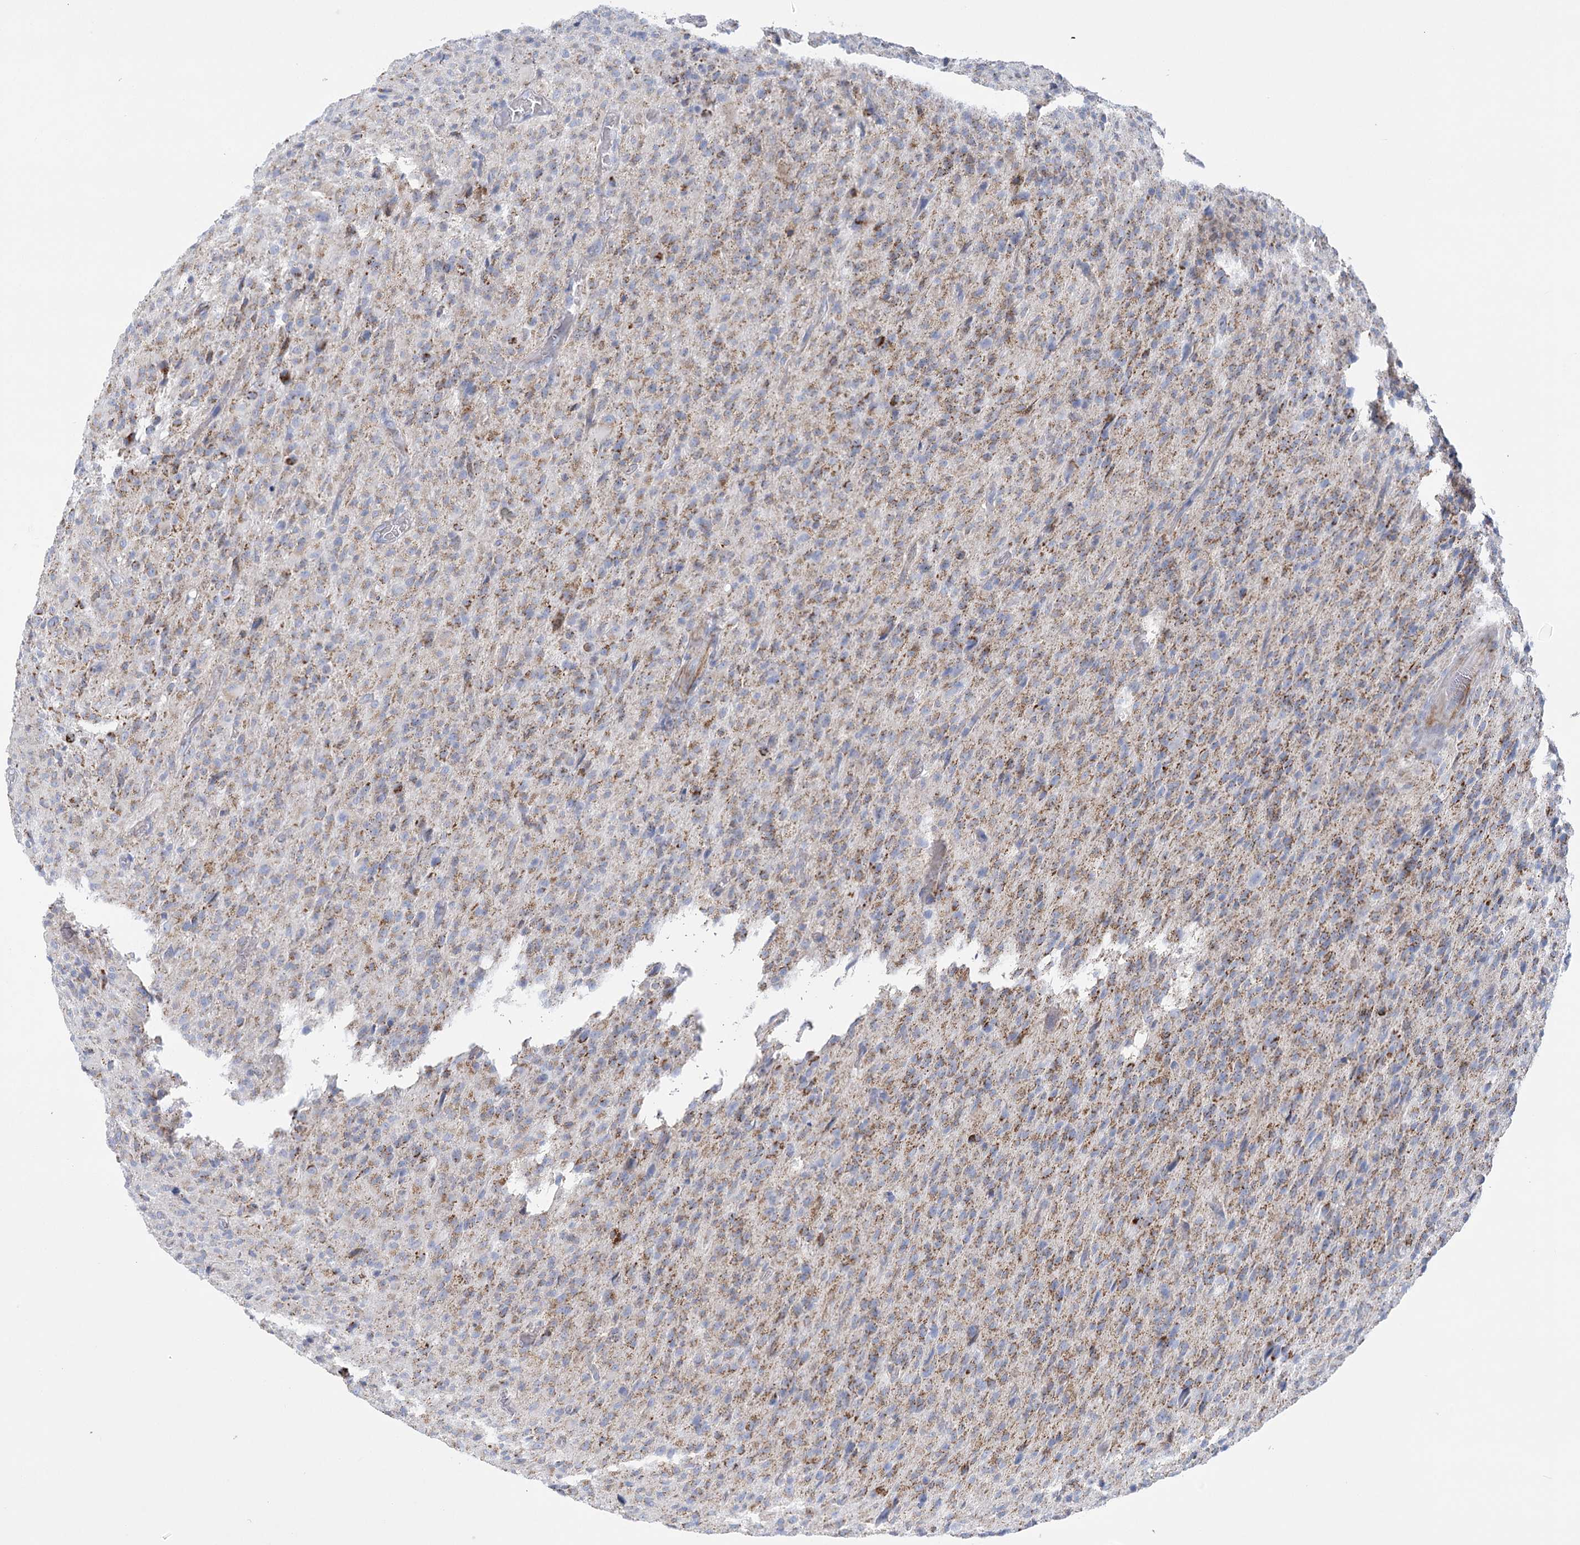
{"staining": {"intensity": "moderate", "quantity": "25%-75%", "location": "cytoplasmic/membranous"}, "tissue": "glioma", "cell_type": "Tumor cells", "image_type": "cancer", "snomed": [{"axis": "morphology", "description": "Glioma, malignant, High grade"}, {"axis": "topography", "description": "Brain"}], "caption": "About 25%-75% of tumor cells in human malignant high-grade glioma demonstrate moderate cytoplasmic/membranous protein positivity as visualized by brown immunohistochemical staining.", "gene": "DHTKD1", "patient": {"sex": "female", "age": 57}}